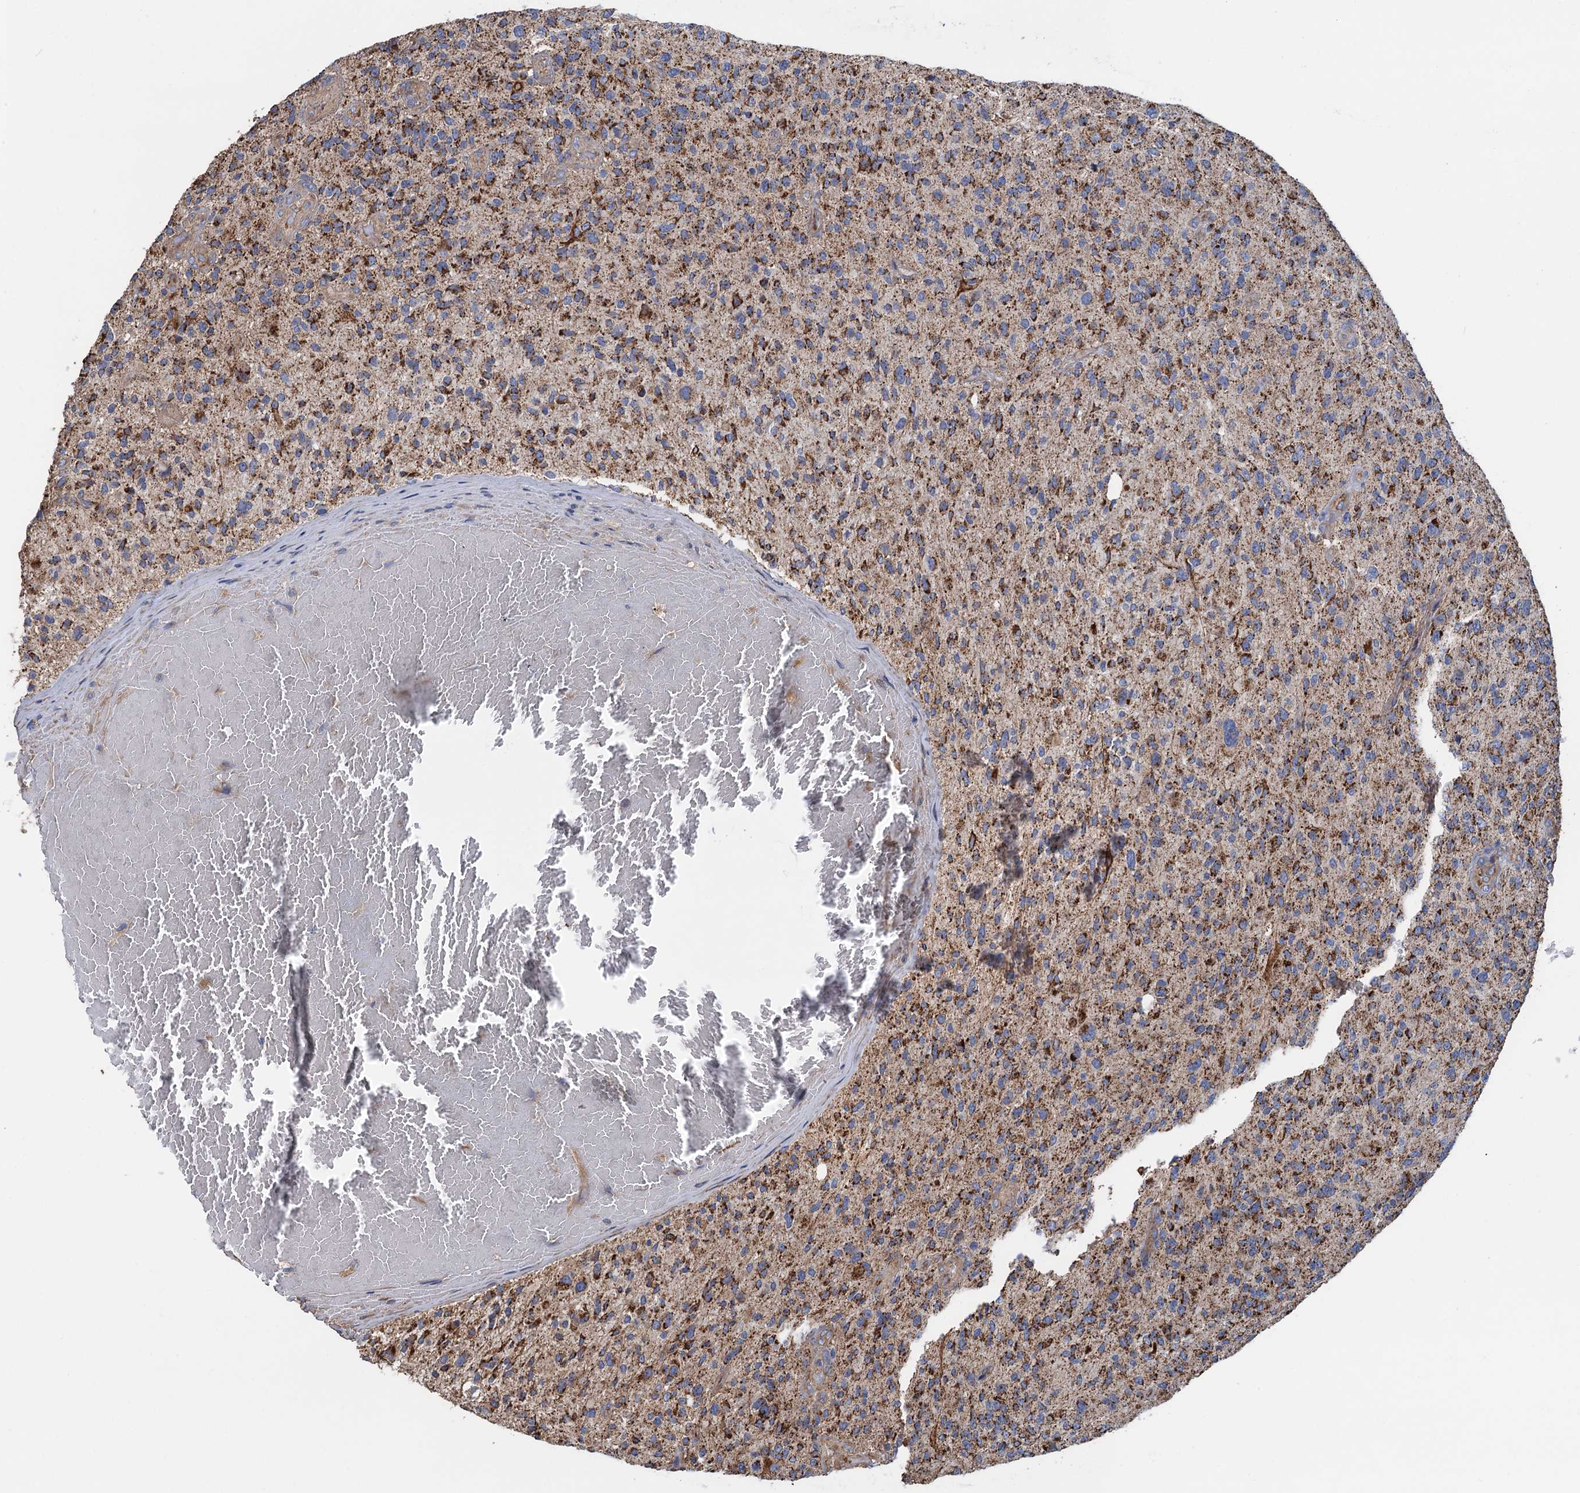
{"staining": {"intensity": "moderate", "quantity": "25%-75%", "location": "cytoplasmic/membranous"}, "tissue": "glioma", "cell_type": "Tumor cells", "image_type": "cancer", "snomed": [{"axis": "morphology", "description": "Glioma, malignant, High grade"}, {"axis": "topography", "description": "Brain"}], "caption": "Immunohistochemistry of human glioma reveals medium levels of moderate cytoplasmic/membranous expression in about 25%-75% of tumor cells. (brown staining indicates protein expression, while blue staining denotes nuclei).", "gene": "GCSH", "patient": {"sex": "male", "age": 47}}